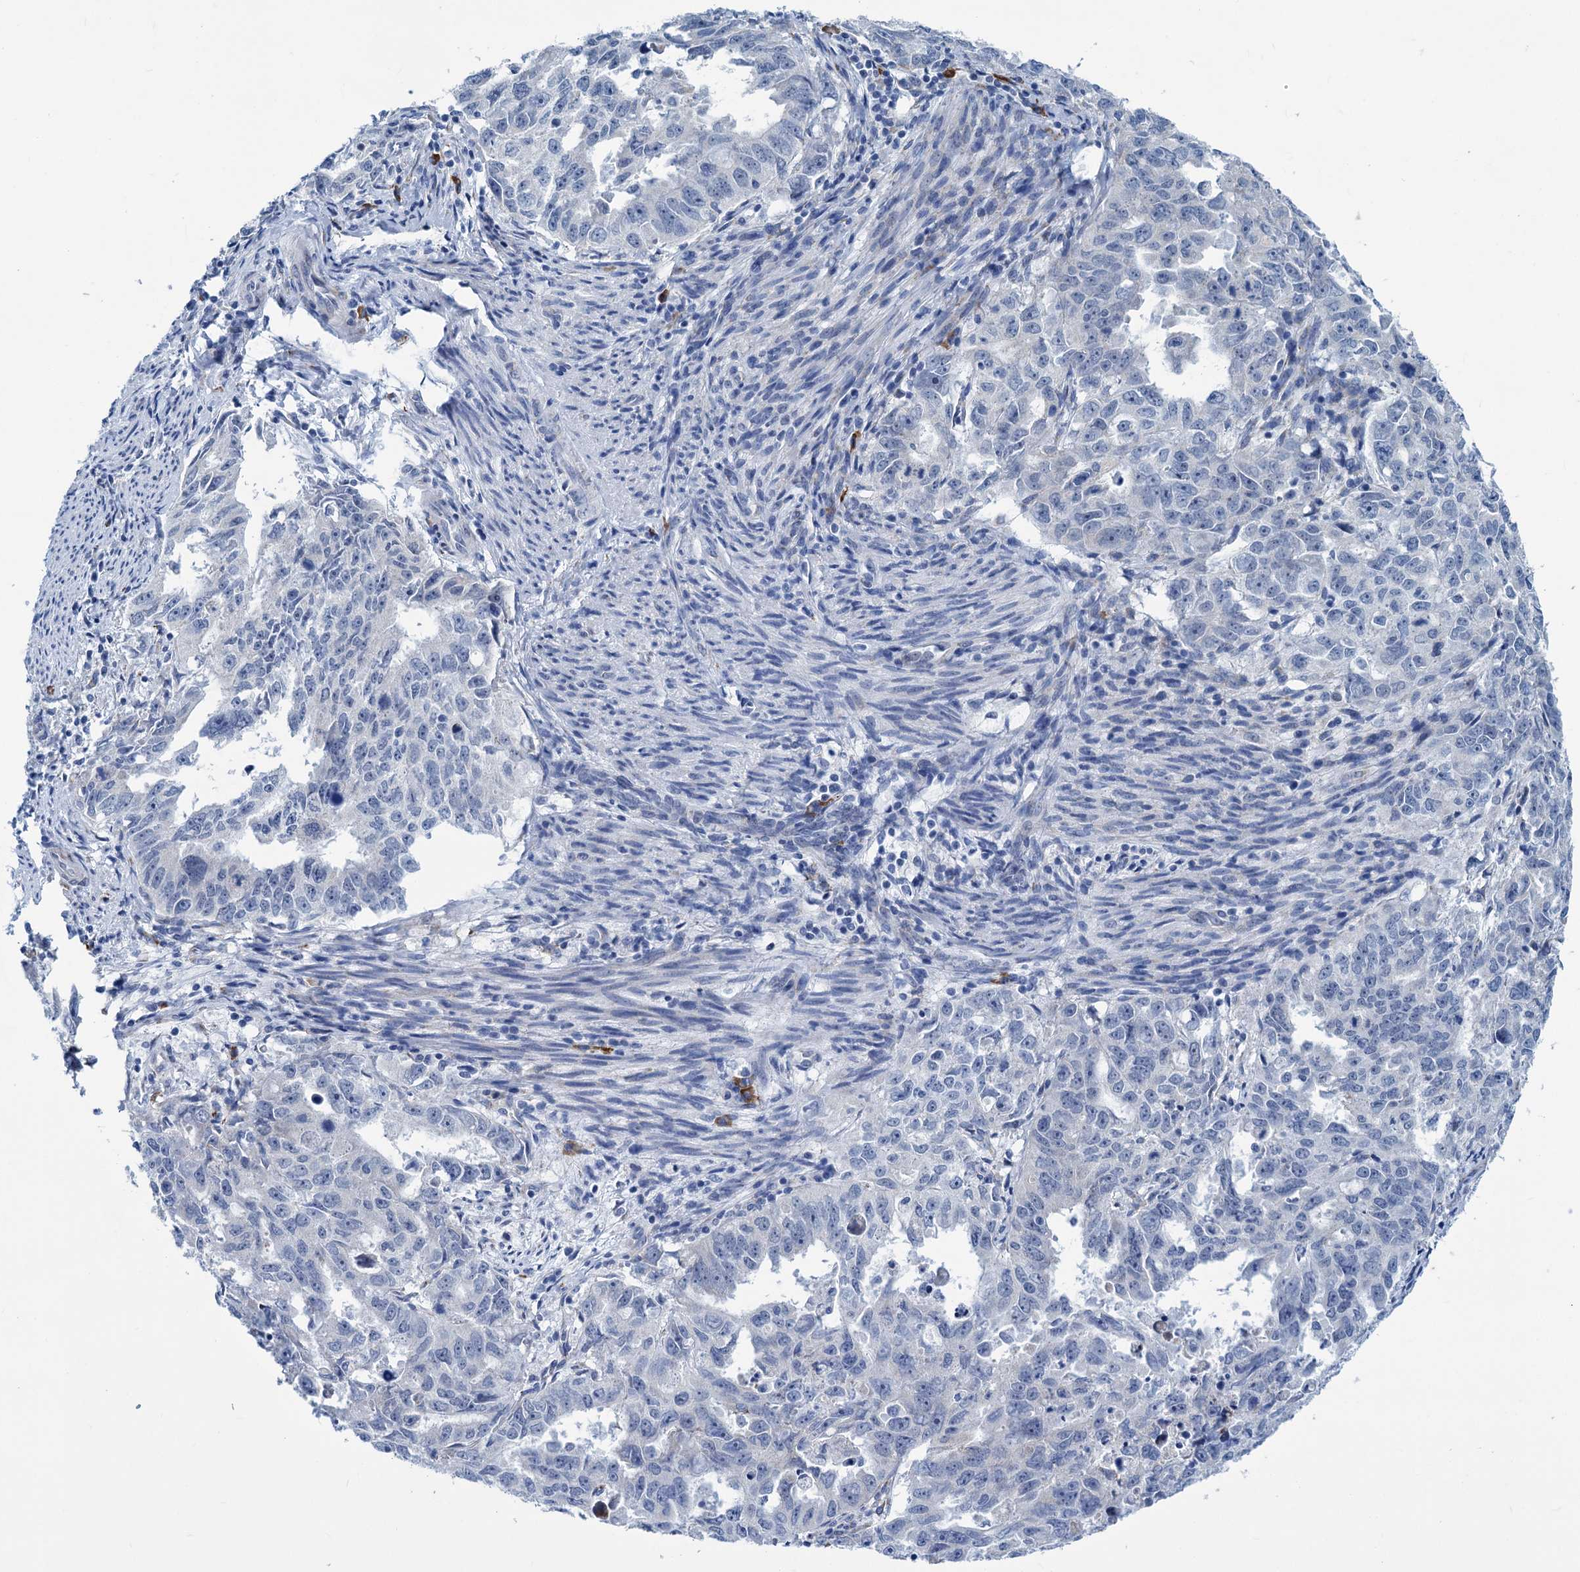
{"staining": {"intensity": "negative", "quantity": "none", "location": "none"}, "tissue": "endometrial cancer", "cell_type": "Tumor cells", "image_type": "cancer", "snomed": [{"axis": "morphology", "description": "Adenocarcinoma, NOS"}, {"axis": "topography", "description": "Endometrium"}], "caption": "Endometrial adenocarcinoma was stained to show a protein in brown. There is no significant positivity in tumor cells.", "gene": "NEU3", "patient": {"sex": "female", "age": 65}}